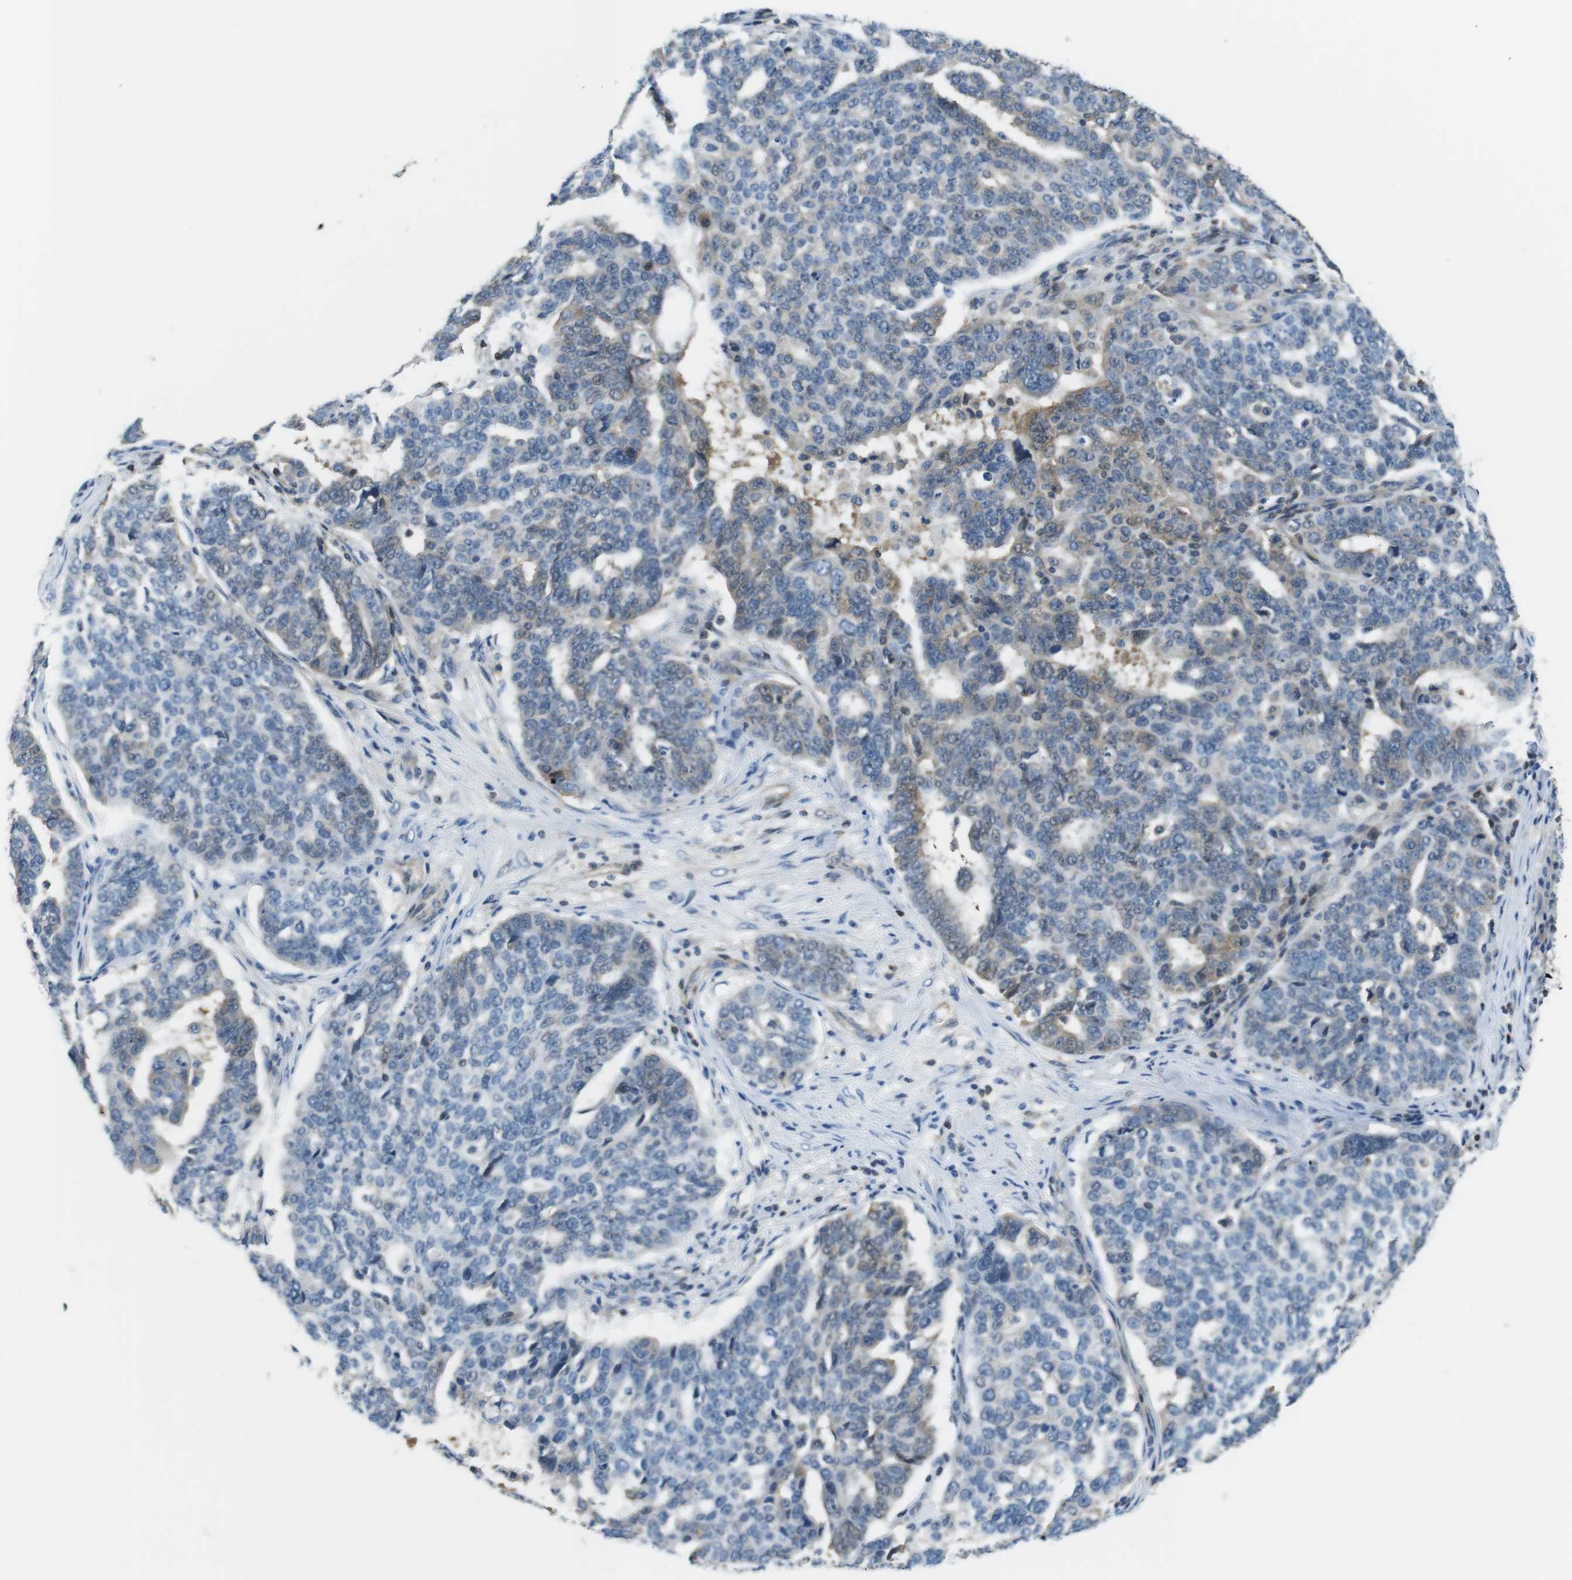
{"staining": {"intensity": "weak", "quantity": "<25%", "location": "cytoplasmic/membranous"}, "tissue": "ovarian cancer", "cell_type": "Tumor cells", "image_type": "cancer", "snomed": [{"axis": "morphology", "description": "Cystadenocarcinoma, serous, NOS"}, {"axis": "topography", "description": "Ovary"}], "caption": "IHC photomicrograph of human ovarian cancer stained for a protein (brown), which shows no expression in tumor cells.", "gene": "TES", "patient": {"sex": "female", "age": 59}}